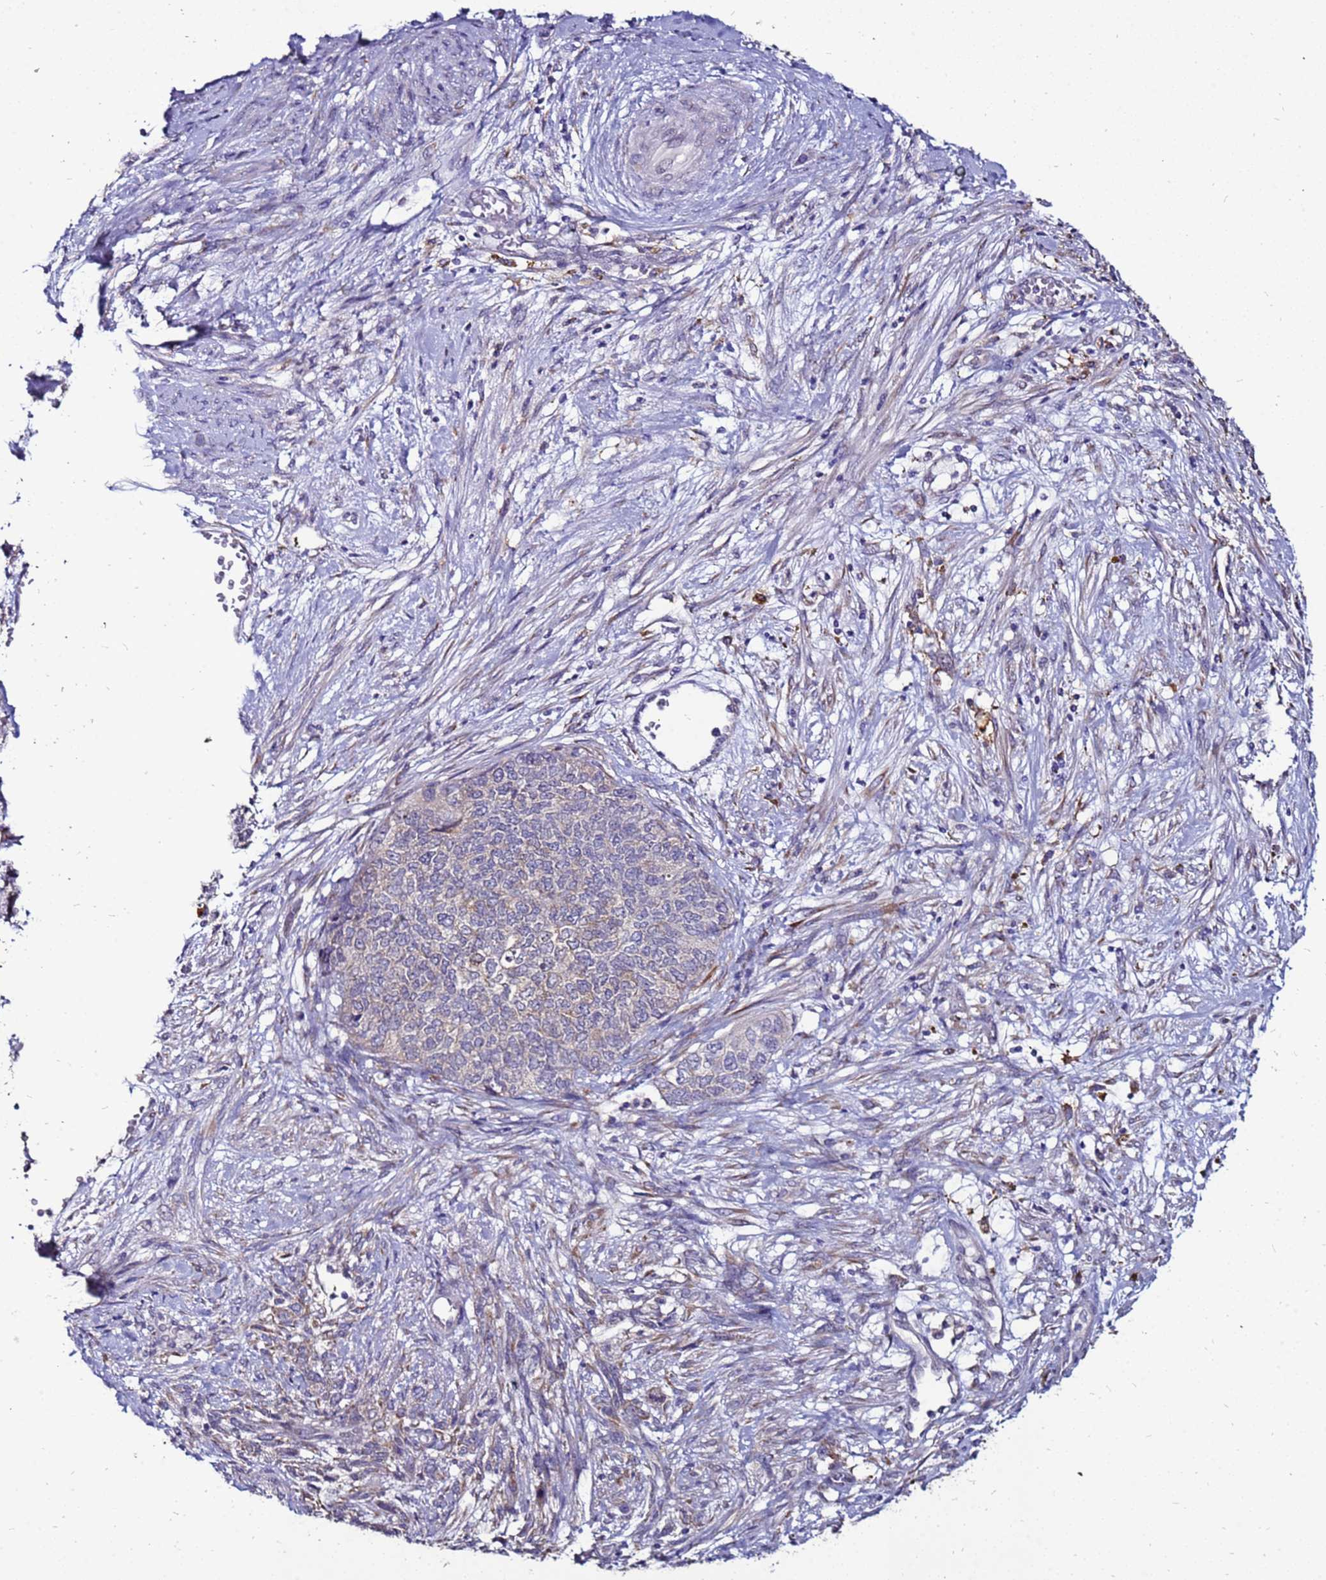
{"staining": {"intensity": "weak", "quantity": "<25%", "location": "cytoplasmic/membranous"}, "tissue": "cervical cancer", "cell_type": "Tumor cells", "image_type": "cancer", "snomed": [{"axis": "morphology", "description": "Squamous cell carcinoma, NOS"}, {"axis": "topography", "description": "Cervix"}], "caption": "There is no significant staining in tumor cells of cervical cancer.", "gene": "SLC44A3", "patient": {"sex": "female", "age": 63}}